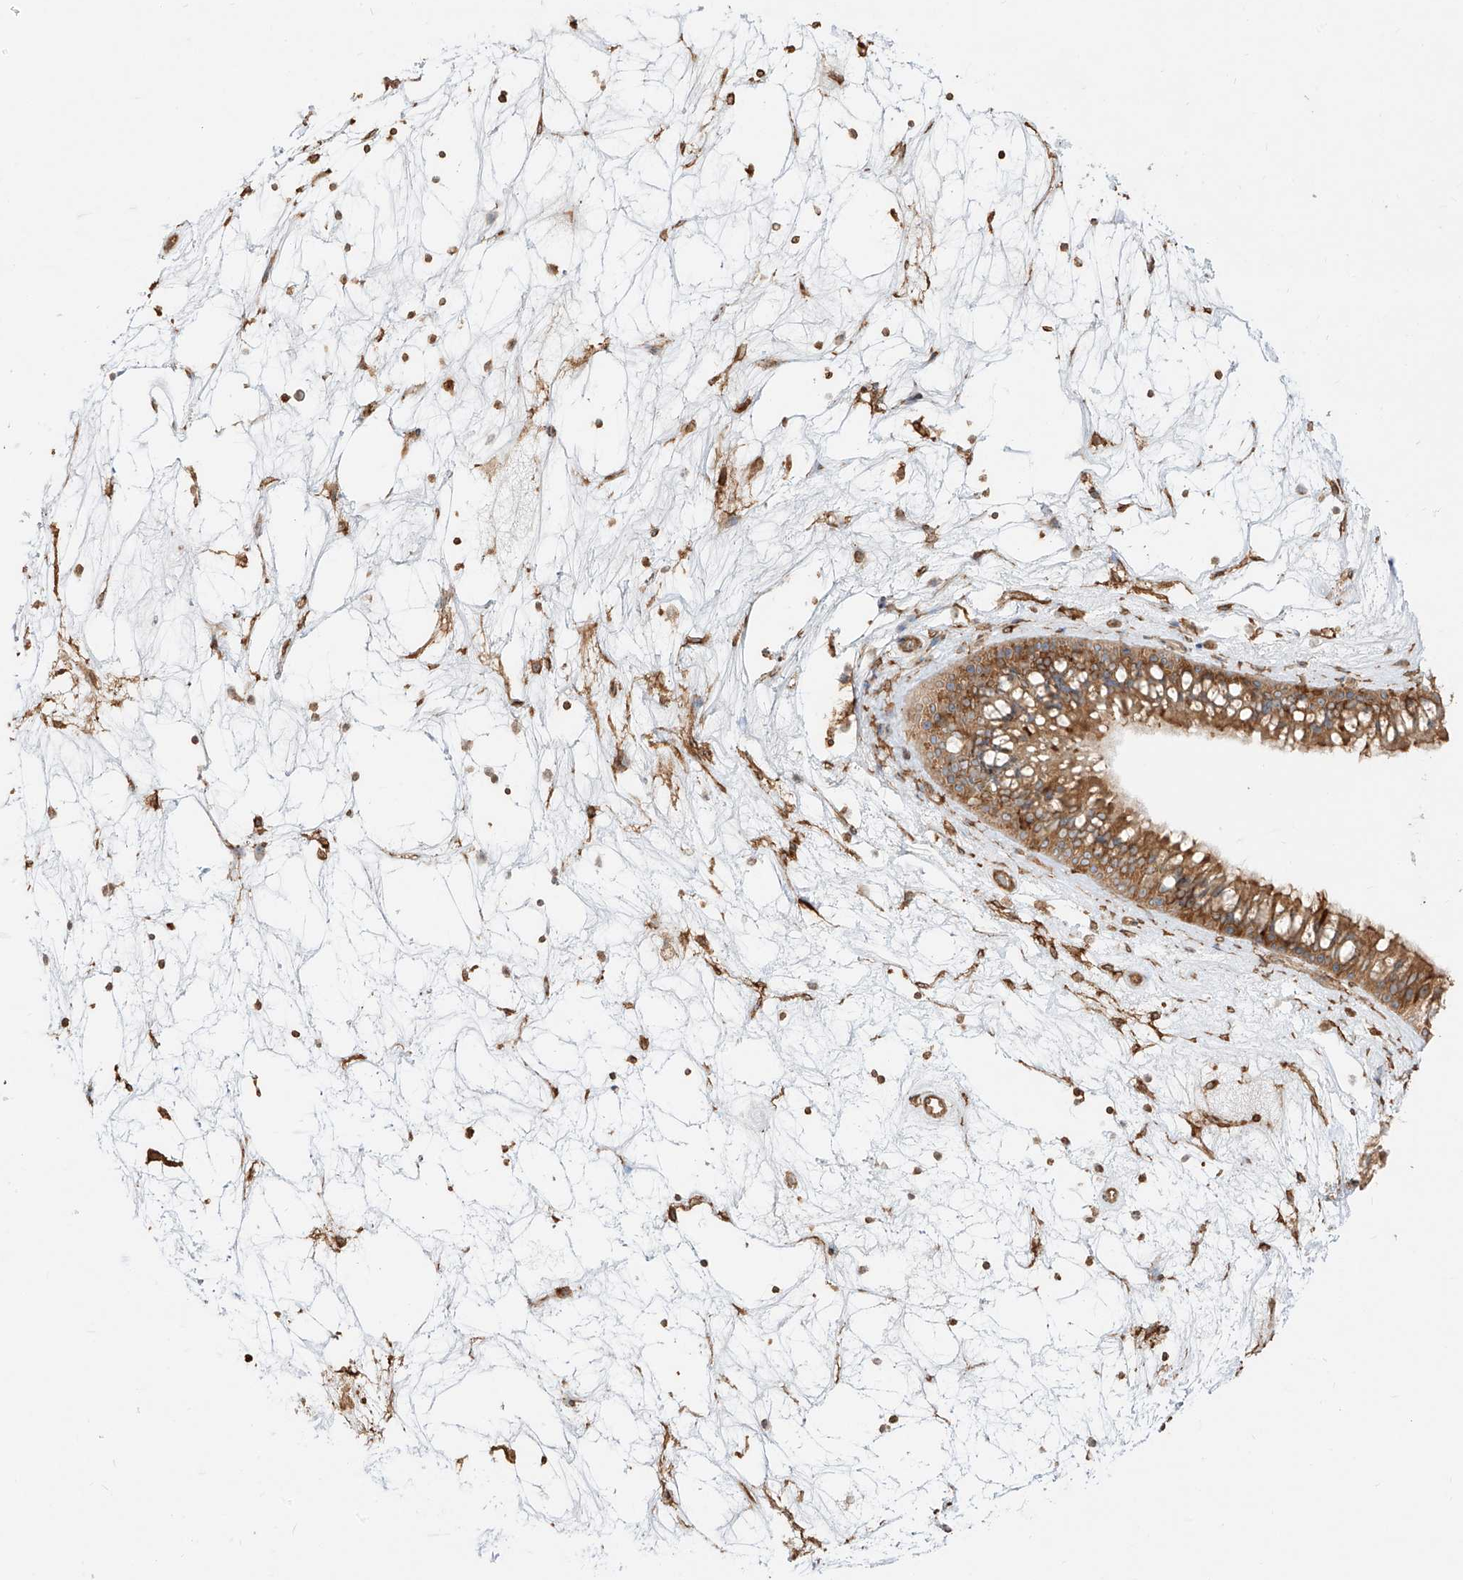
{"staining": {"intensity": "moderate", "quantity": ">75%", "location": "cytoplasmic/membranous"}, "tissue": "nasopharynx", "cell_type": "Respiratory epithelial cells", "image_type": "normal", "snomed": [{"axis": "morphology", "description": "Normal tissue, NOS"}, {"axis": "topography", "description": "Nasopharynx"}], "caption": "High-power microscopy captured an immunohistochemistry (IHC) image of normal nasopharynx, revealing moderate cytoplasmic/membranous positivity in about >75% of respiratory epithelial cells.", "gene": "SNX9", "patient": {"sex": "male", "age": 64}}